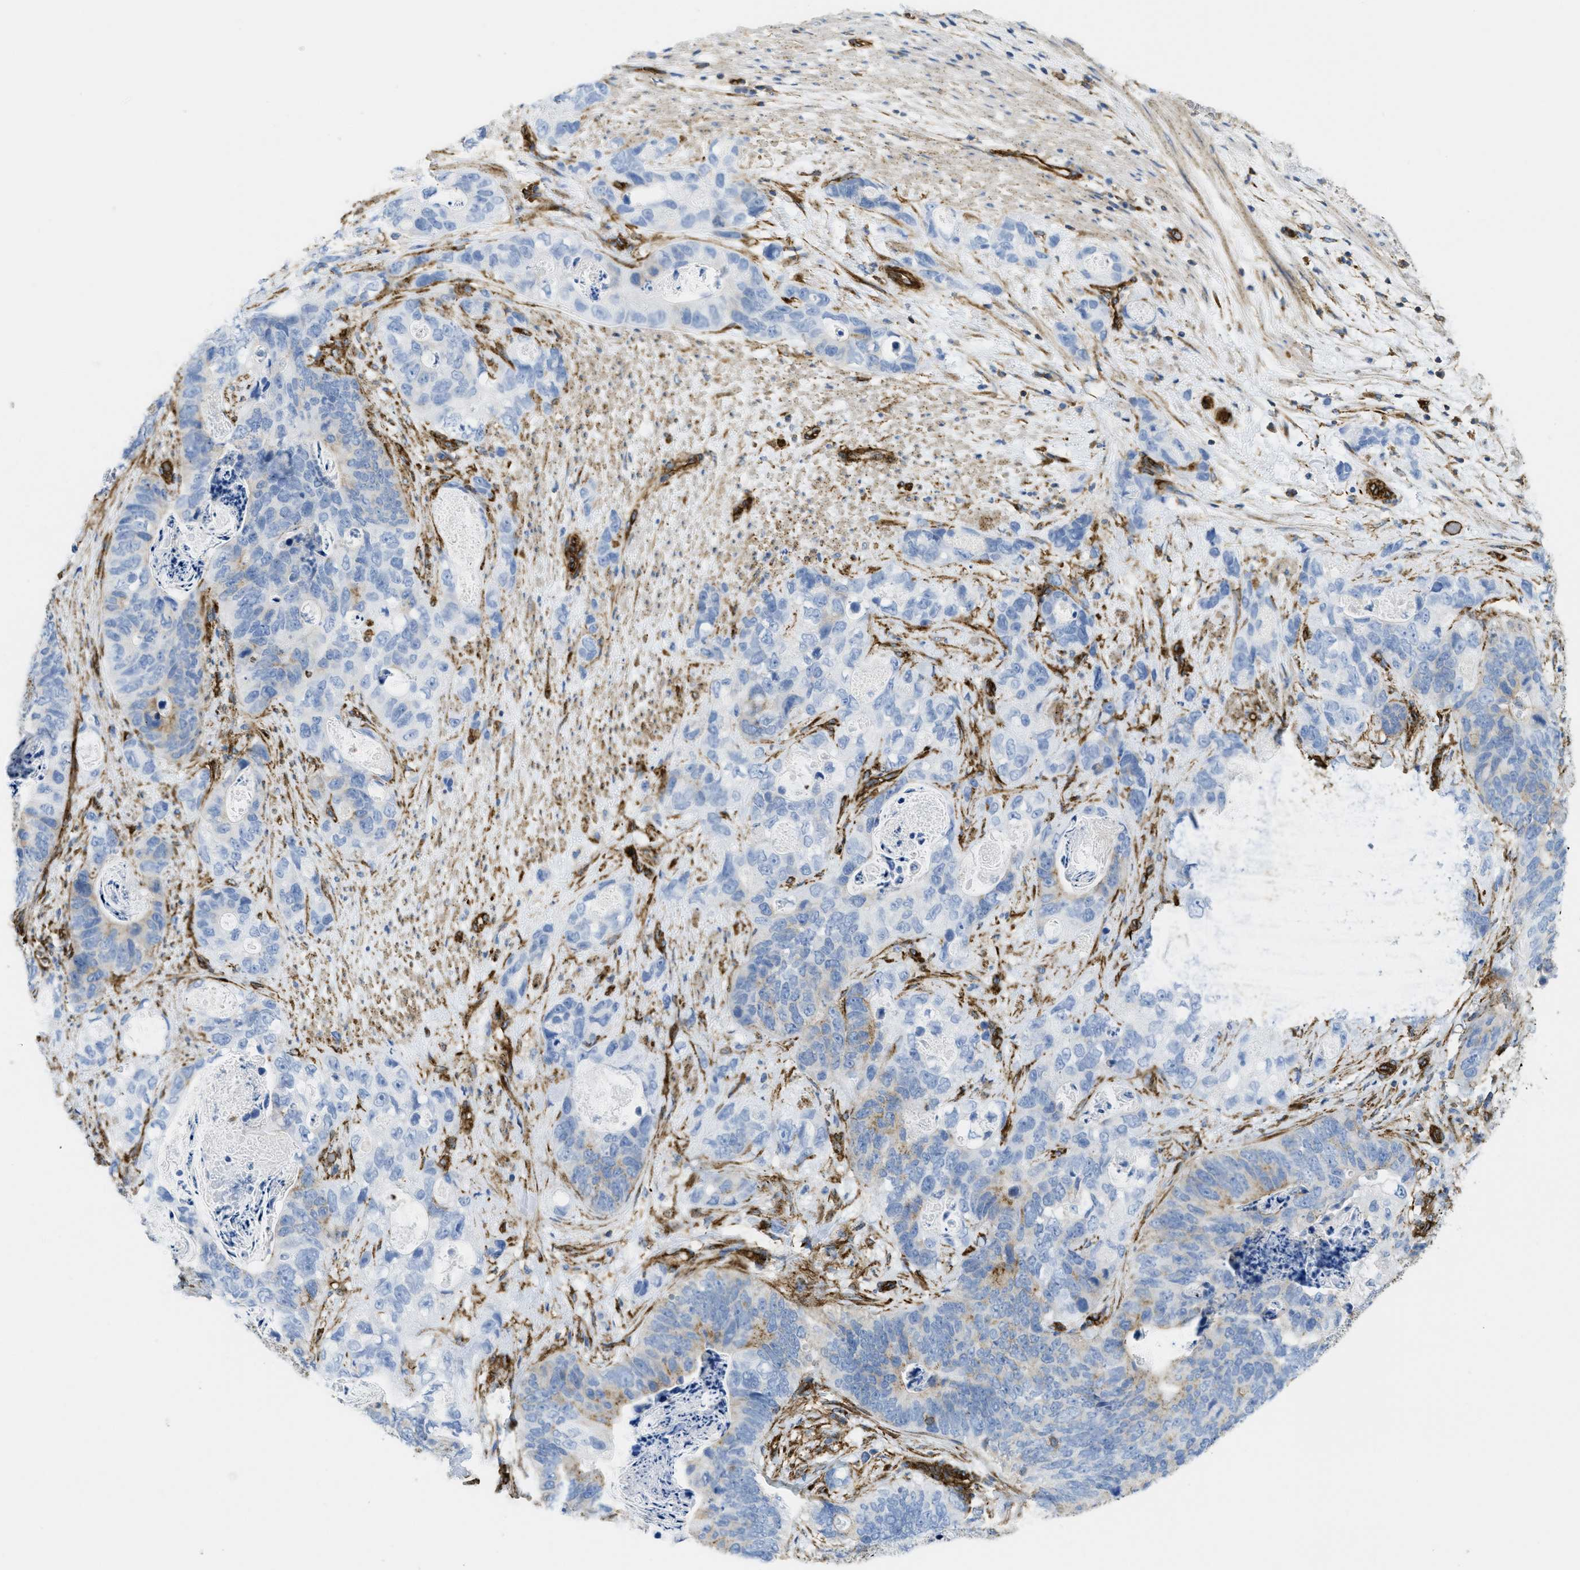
{"staining": {"intensity": "negative", "quantity": "none", "location": "none"}, "tissue": "stomach cancer", "cell_type": "Tumor cells", "image_type": "cancer", "snomed": [{"axis": "morphology", "description": "Normal tissue, NOS"}, {"axis": "morphology", "description": "Adenocarcinoma, NOS"}, {"axis": "topography", "description": "Stomach"}], "caption": "An immunohistochemistry (IHC) photomicrograph of stomach adenocarcinoma is shown. There is no staining in tumor cells of stomach adenocarcinoma. (DAB IHC with hematoxylin counter stain).", "gene": "HIP1", "patient": {"sex": "female", "age": 89}}